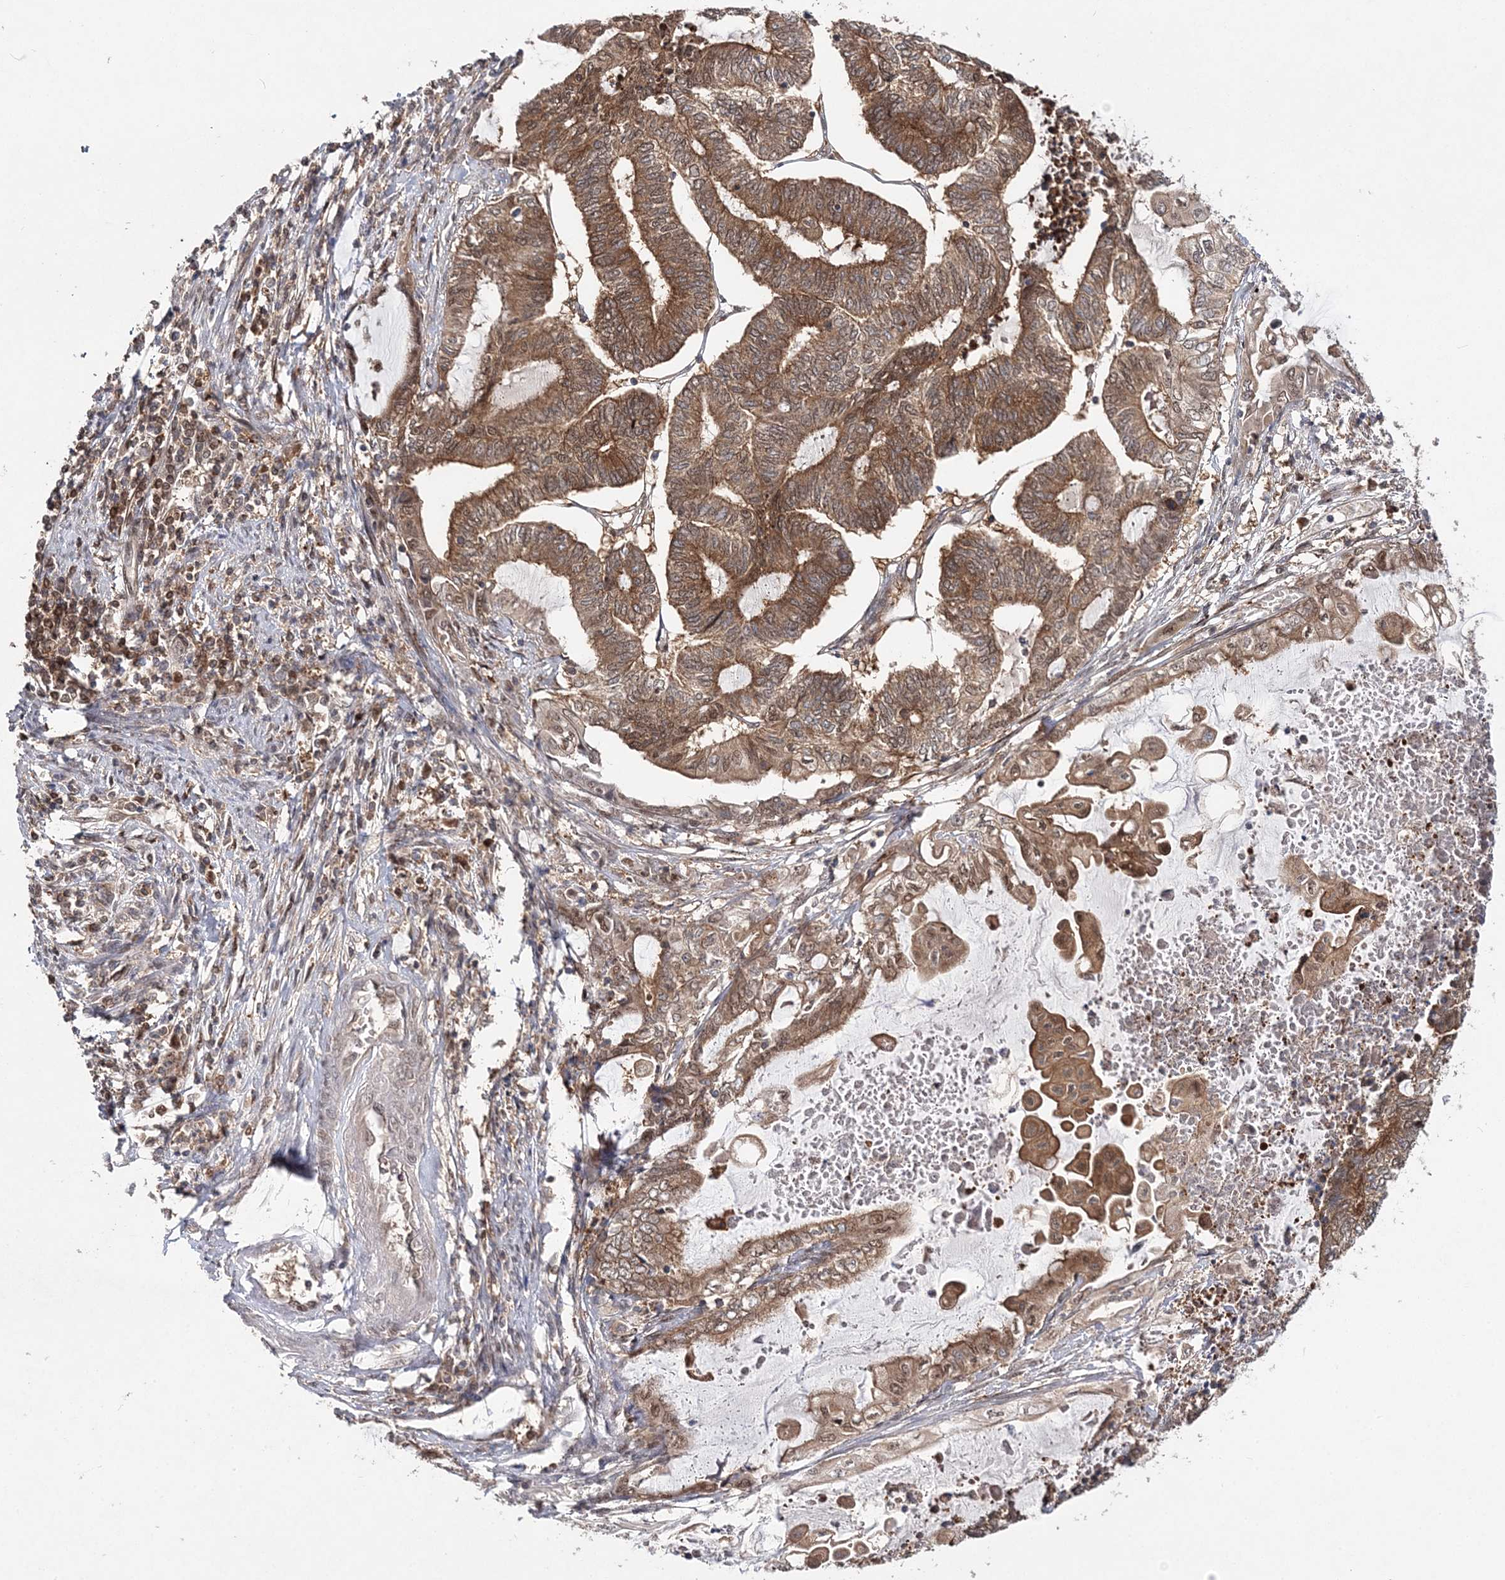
{"staining": {"intensity": "moderate", "quantity": ">75%", "location": "cytoplasmic/membranous"}, "tissue": "endometrial cancer", "cell_type": "Tumor cells", "image_type": "cancer", "snomed": [{"axis": "morphology", "description": "Adenocarcinoma, NOS"}, {"axis": "topography", "description": "Uterus"}, {"axis": "topography", "description": "Endometrium"}], "caption": "Tumor cells exhibit medium levels of moderate cytoplasmic/membranous expression in approximately >75% of cells in adenocarcinoma (endometrial). (brown staining indicates protein expression, while blue staining denotes nuclei).", "gene": "NIF3L1", "patient": {"sex": "female", "age": 70}}